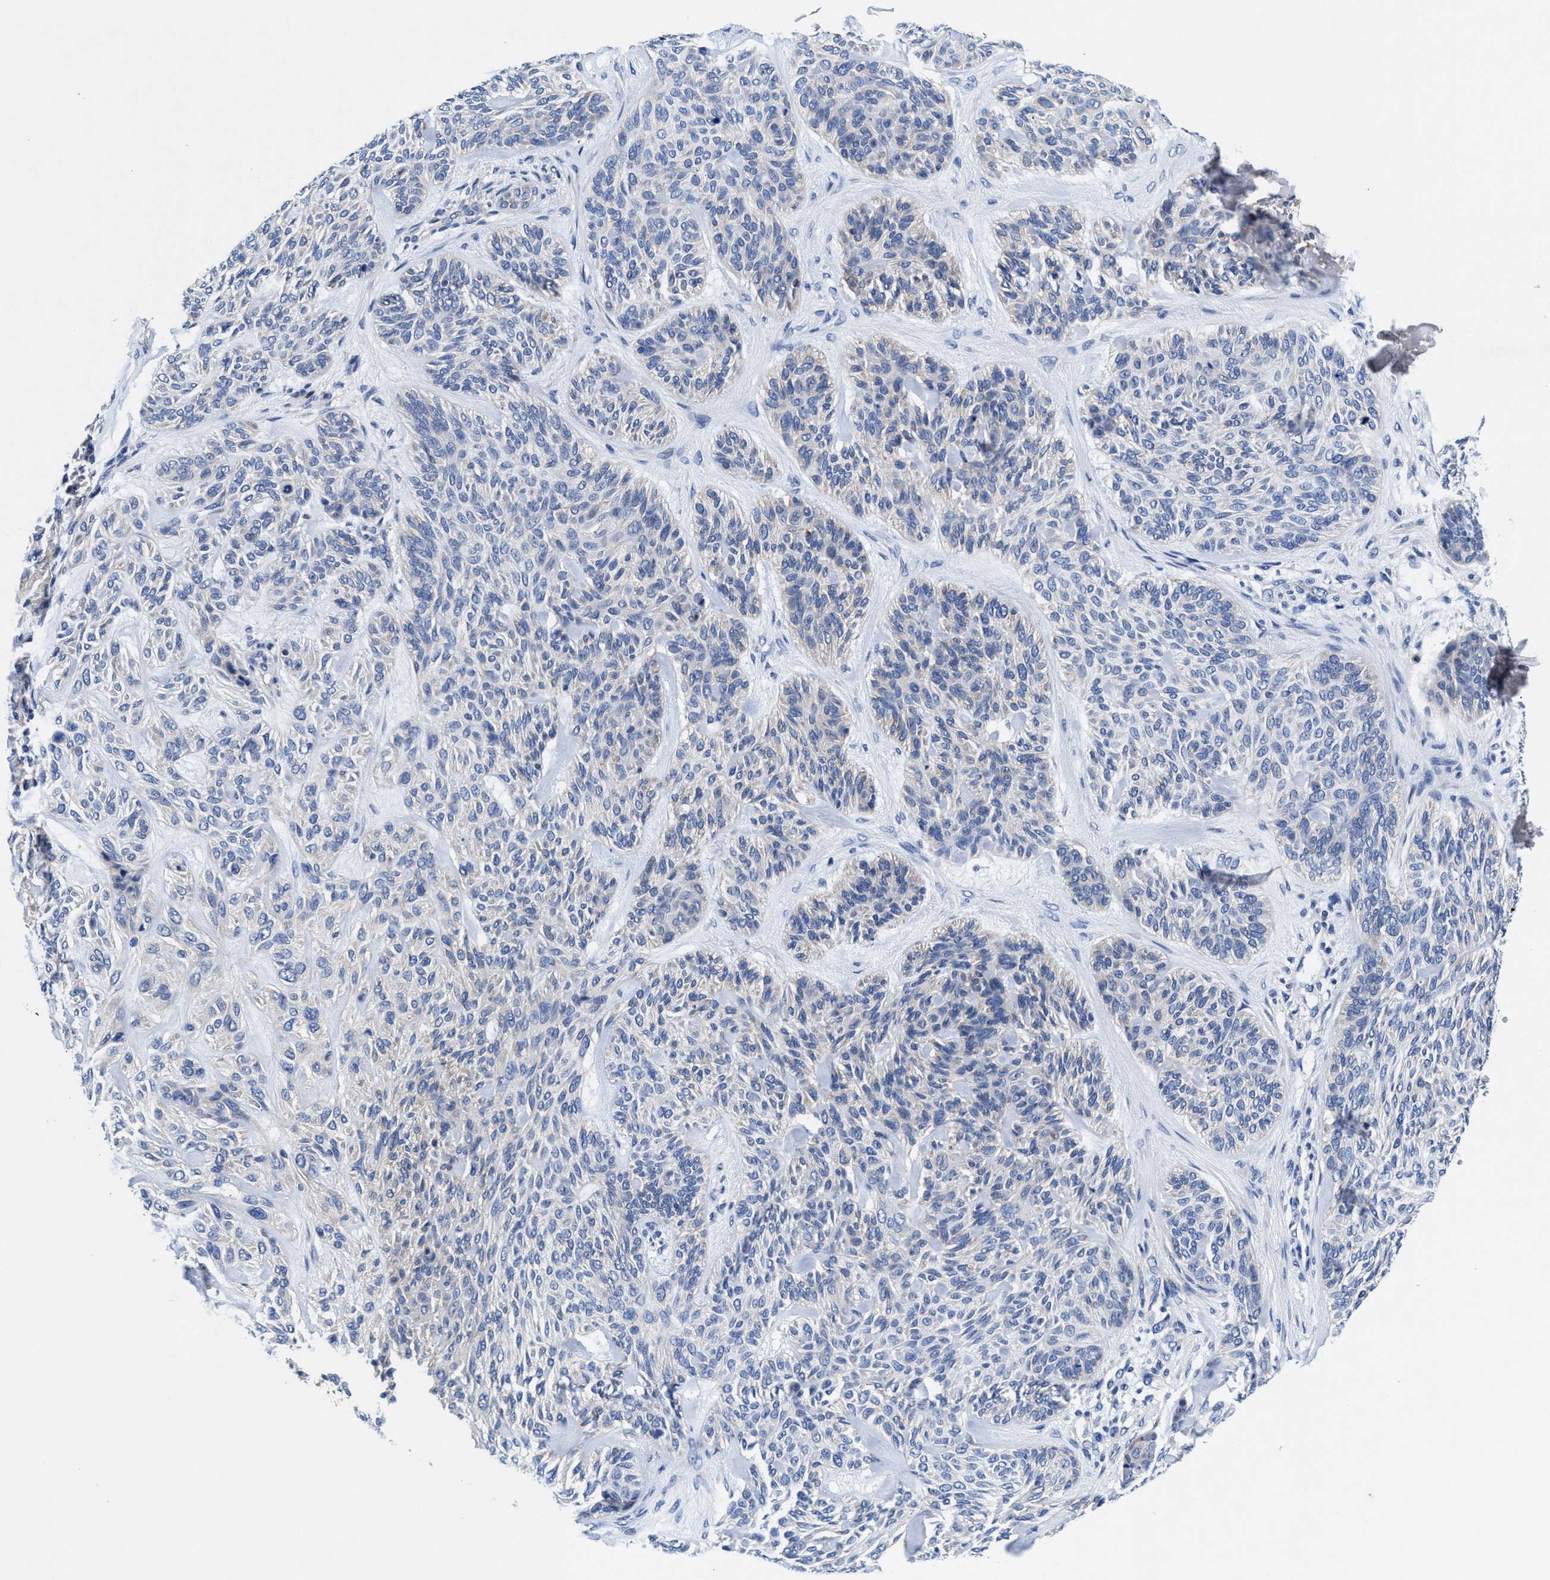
{"staining": {"intensity": "negative", "quantity": "none", "location": "none"}, "tissue": "skin cancer", "cell_type": "Tumor cells", "image_type": "cancer", "snomed": [{"axis": "morphology", "description": "Basal cell carcinoma"}, {"axis": "topography", "description": "Skin"}], "caption": "DAB (3,3'-diaminobenzidine) immunohistochemical staining of human skin basal cell carcinoma shows no significant positivity in tumor cells. (Immunohistochemistry, brightfield microscopy, high magnification).", "gene": "DHRS13", "patient": {"sex": "male", "age": 55}}